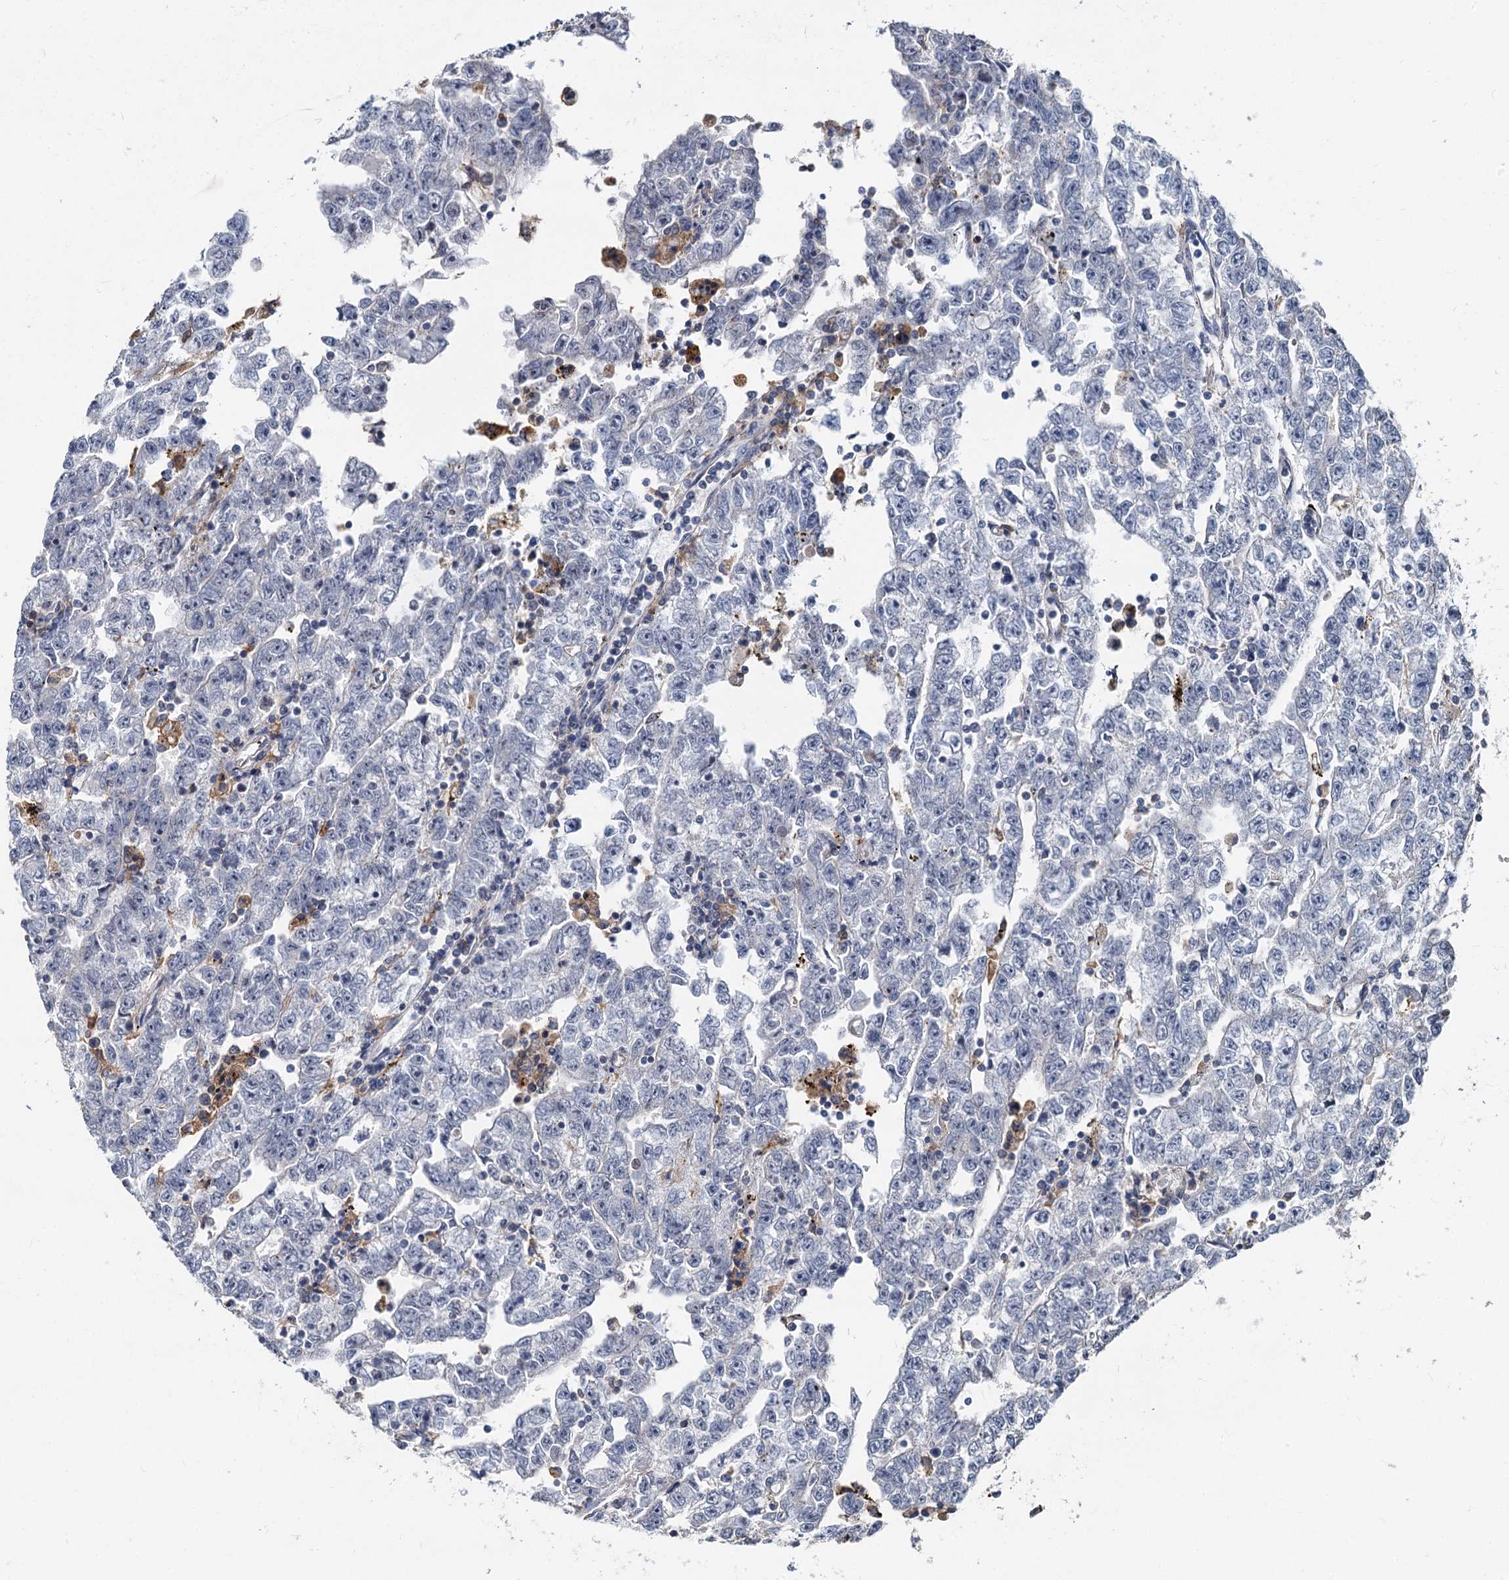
{"staining": {"intensity": "negative", "quantity": "none", "location": "none"}, "tissue": "testis cancer", "cell_type": "Tumor cells", "image_type": "cancer", "snomed": [{"axis": "morphology", "description": "Carcinoma, Embryonal, NOS"}, {"axis": "topography", "description": "Testis"}], "caption": "Tumor cells show no significant expression in embryonal carcinoma (testis).", "gene": "STIM1", "patient": {"sex": "male", "age": 25}}